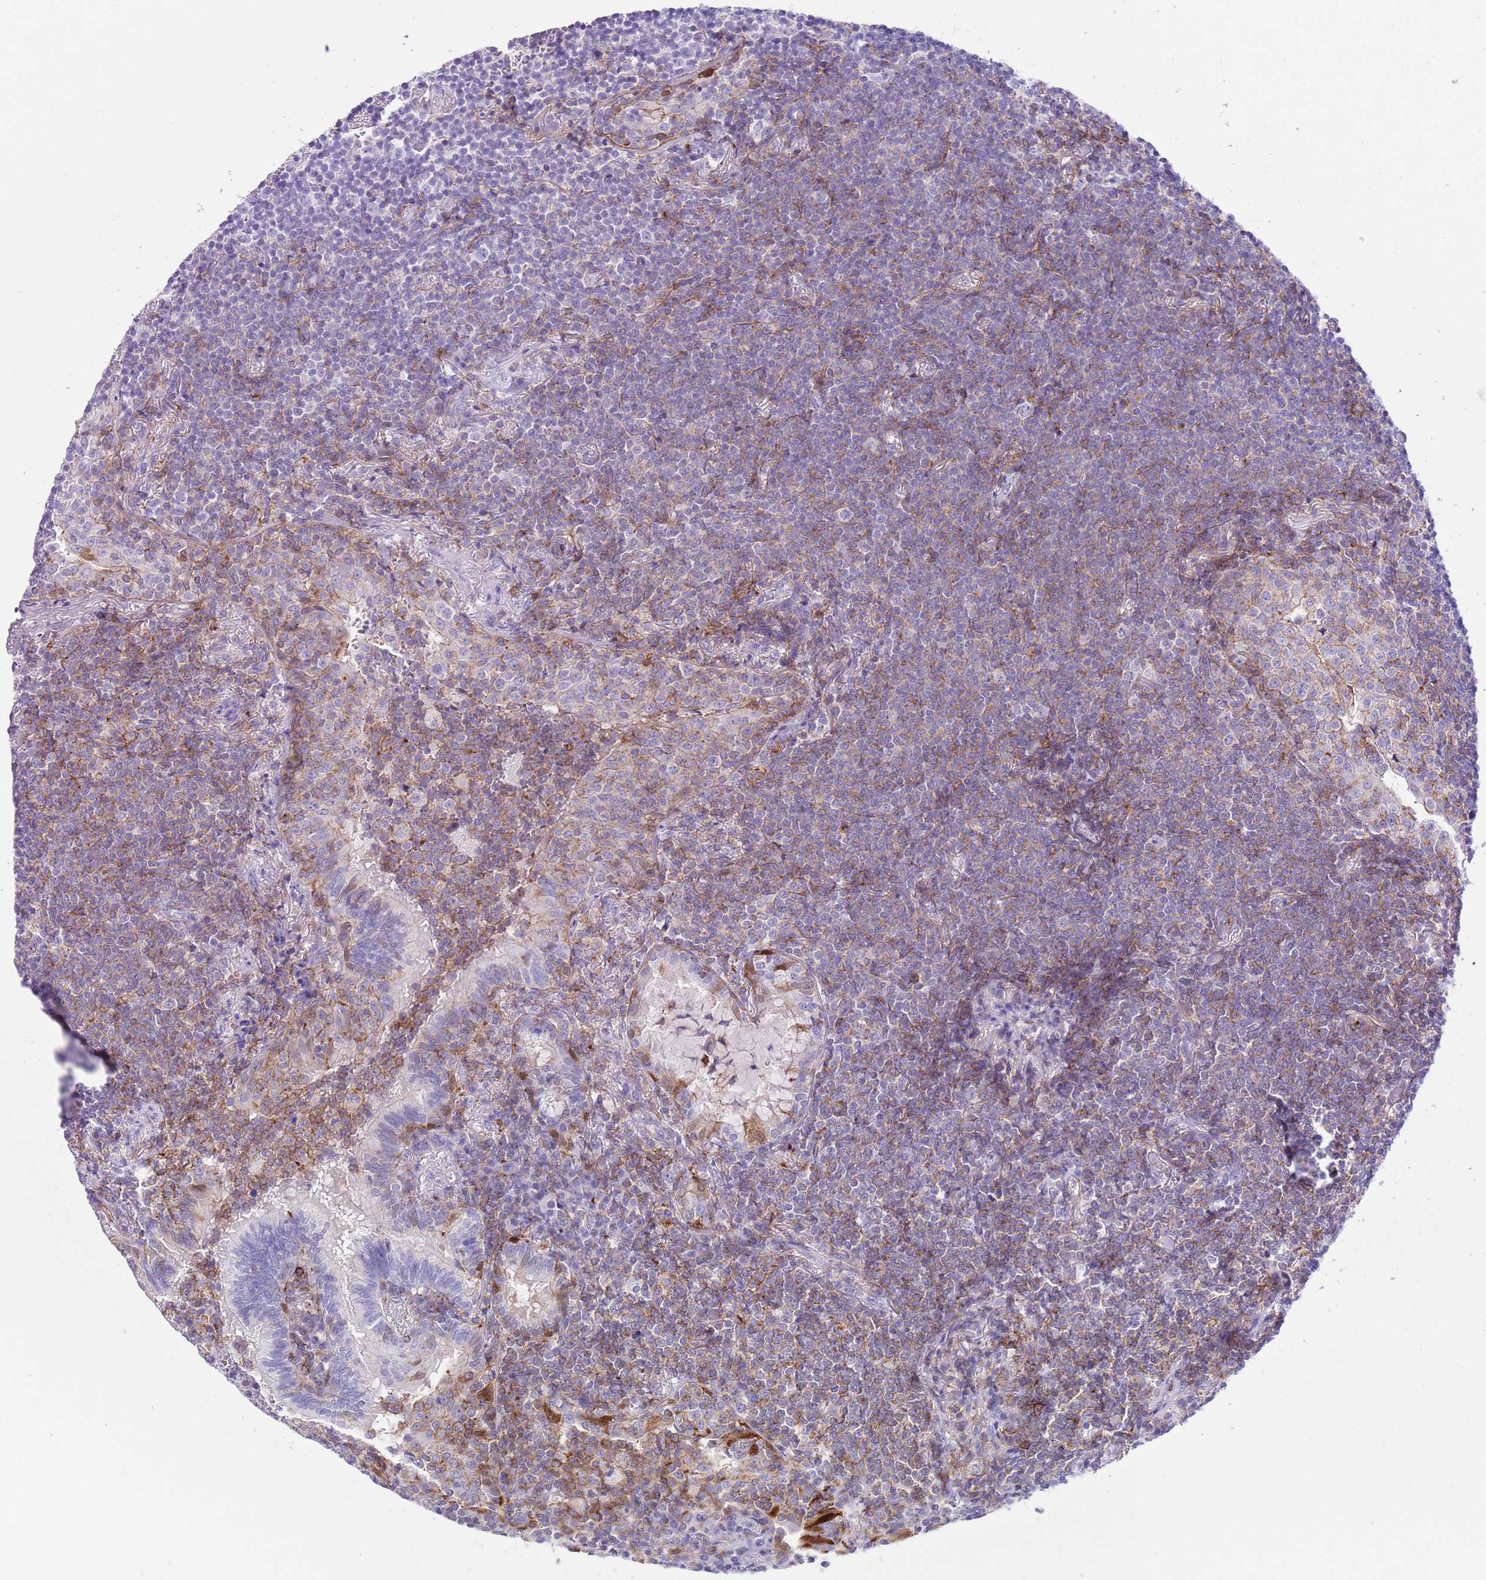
{"staining": {"intensity": "negative", "quantity": "none", "location": "none"}, "tissue": "lymphoma", "cell_type": "Tumor cells", "image_type": "cancer", "snomed": [{"axis": "morphology", "description": "Malignant lymphoma, non-Hodgkin's type, Low grade"}, {"axis": "topography", "description": "Lung"}], "caption": "A histopathology image of human lymphoma is negative for staining in tumor cells.", "gene": "ALDH3A1", "patient": {"sex": "female", "age": 71}}